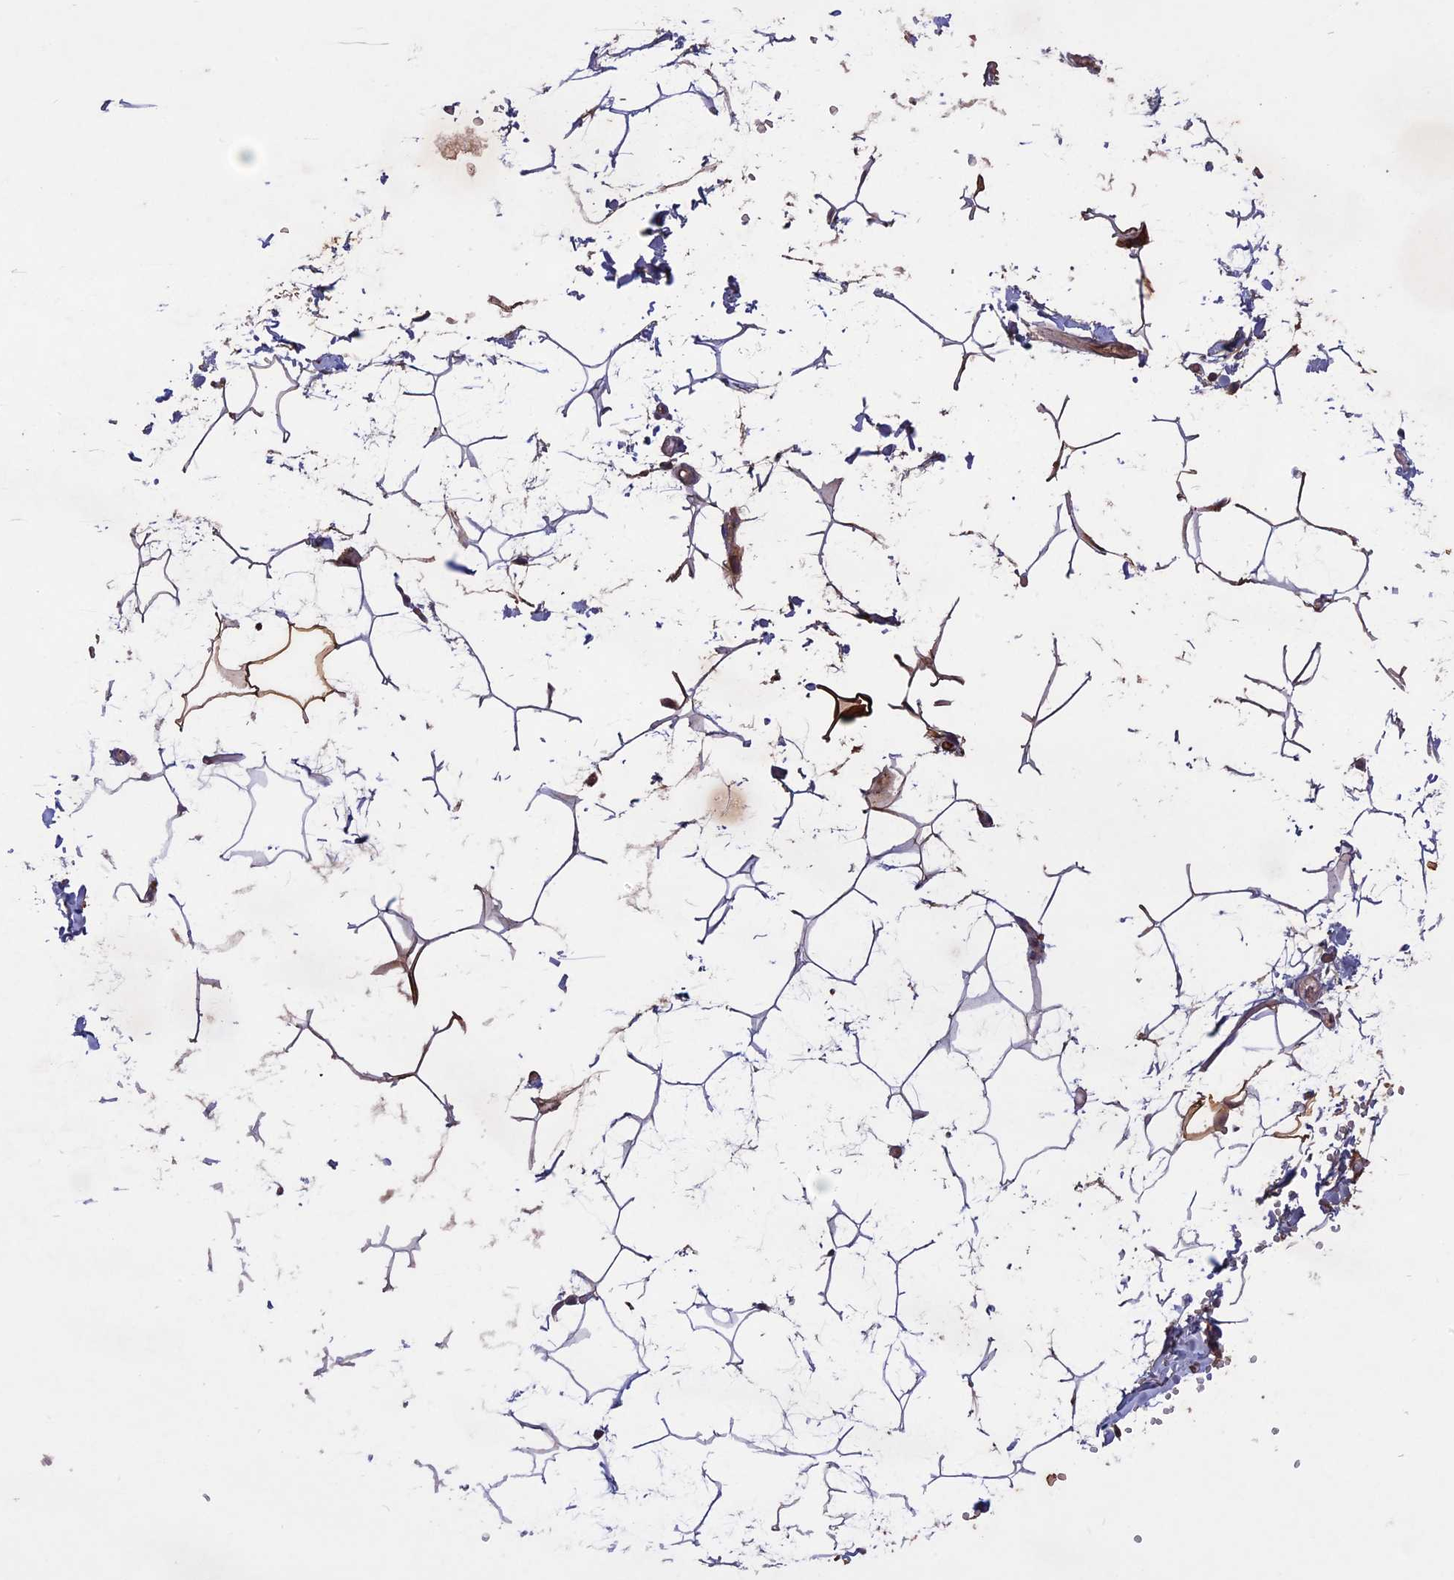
{"staining": {"intensity": "moderate", "quantity": ">75%", "location": "cytoplasmic/membranous"}, "tissue": "adipose tissue", "cell_type": "Adipocytes", "image_type": "normal", "snomed": [{"axis": "morphology", "description": "Normal tissue, NOS"}, {"axis": "topography", "description": "Gallbladder"}, {"axis": "topography", "description": "Peripheral nerve tissue"}], "caption": "Adipose tissue stained with DAB (3,3'-diaminobenzidine) immunohistochemistry (IHC) reveals medium levels of moderate cytoplasmic/membranous expression in approximately >75% of adipocytes.", "gene": "ADO", "patient": {"sex": "male", "age": 38}}